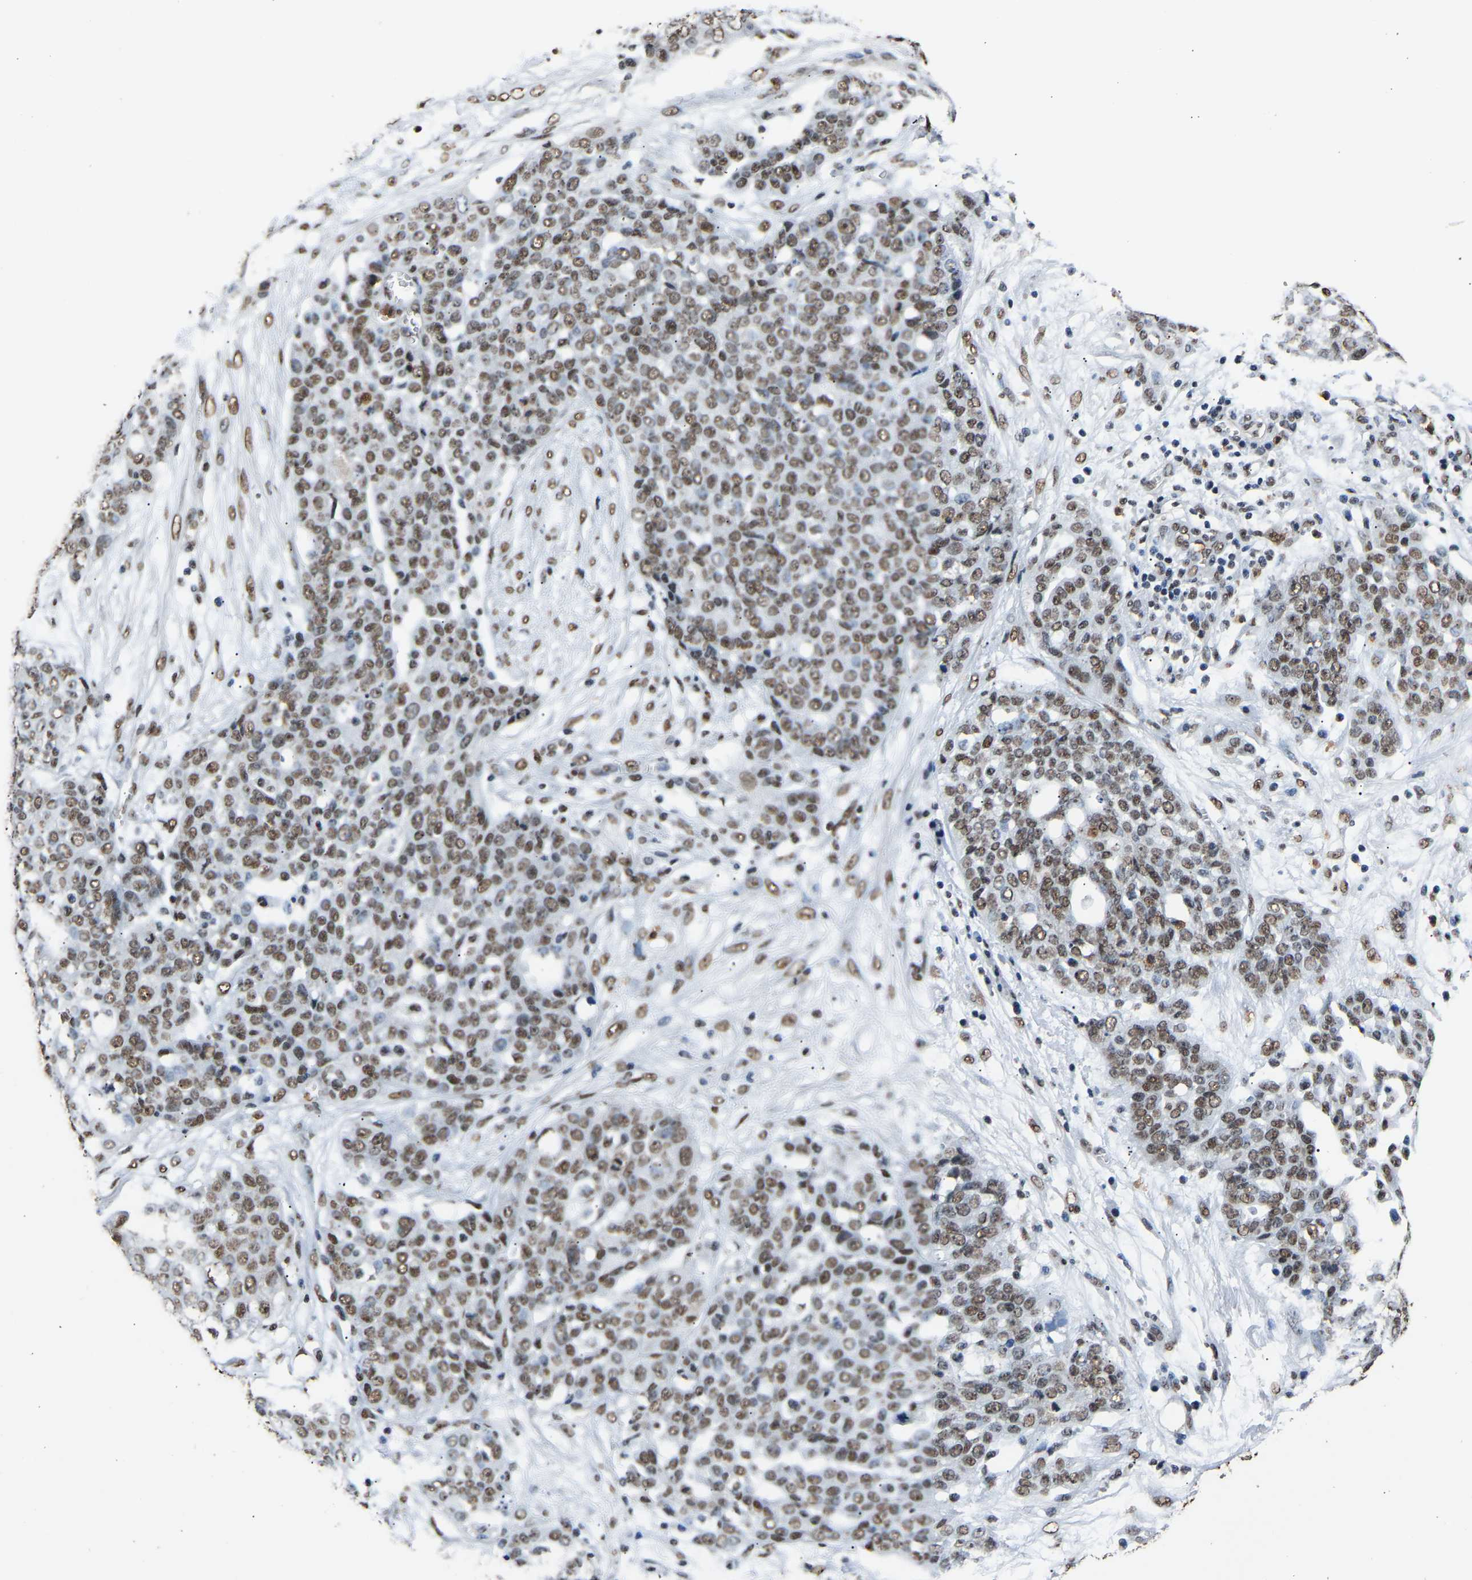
{"staining": {"intensity": "moderate", "quantity": ">75%", "location": "nuclear"}, "tissue": "ovarian cancer", "cell_type": "Tumor cells", "image_type": "cancer", "snomed": [{"axis": "morphology", "description": "Cystadenocarcinoma, serous, NOS"}, {"axis": "topography", "description": "Soft tissue"}, {"axis": "topography", "description": "Ovary"}], "caption": "High-magnification brightfield microscopy of ovarian serous cystadenocarcinoma stained with DAB (3,3'-diaminobenzidine) (brown) and counterstained with hematoxylin (blue). tumor cells exhibit moderate nuclear positivity is identified in about>75% of cells.", "gene": "SAFB", "patient": {"sex": "female", "age": 57}}